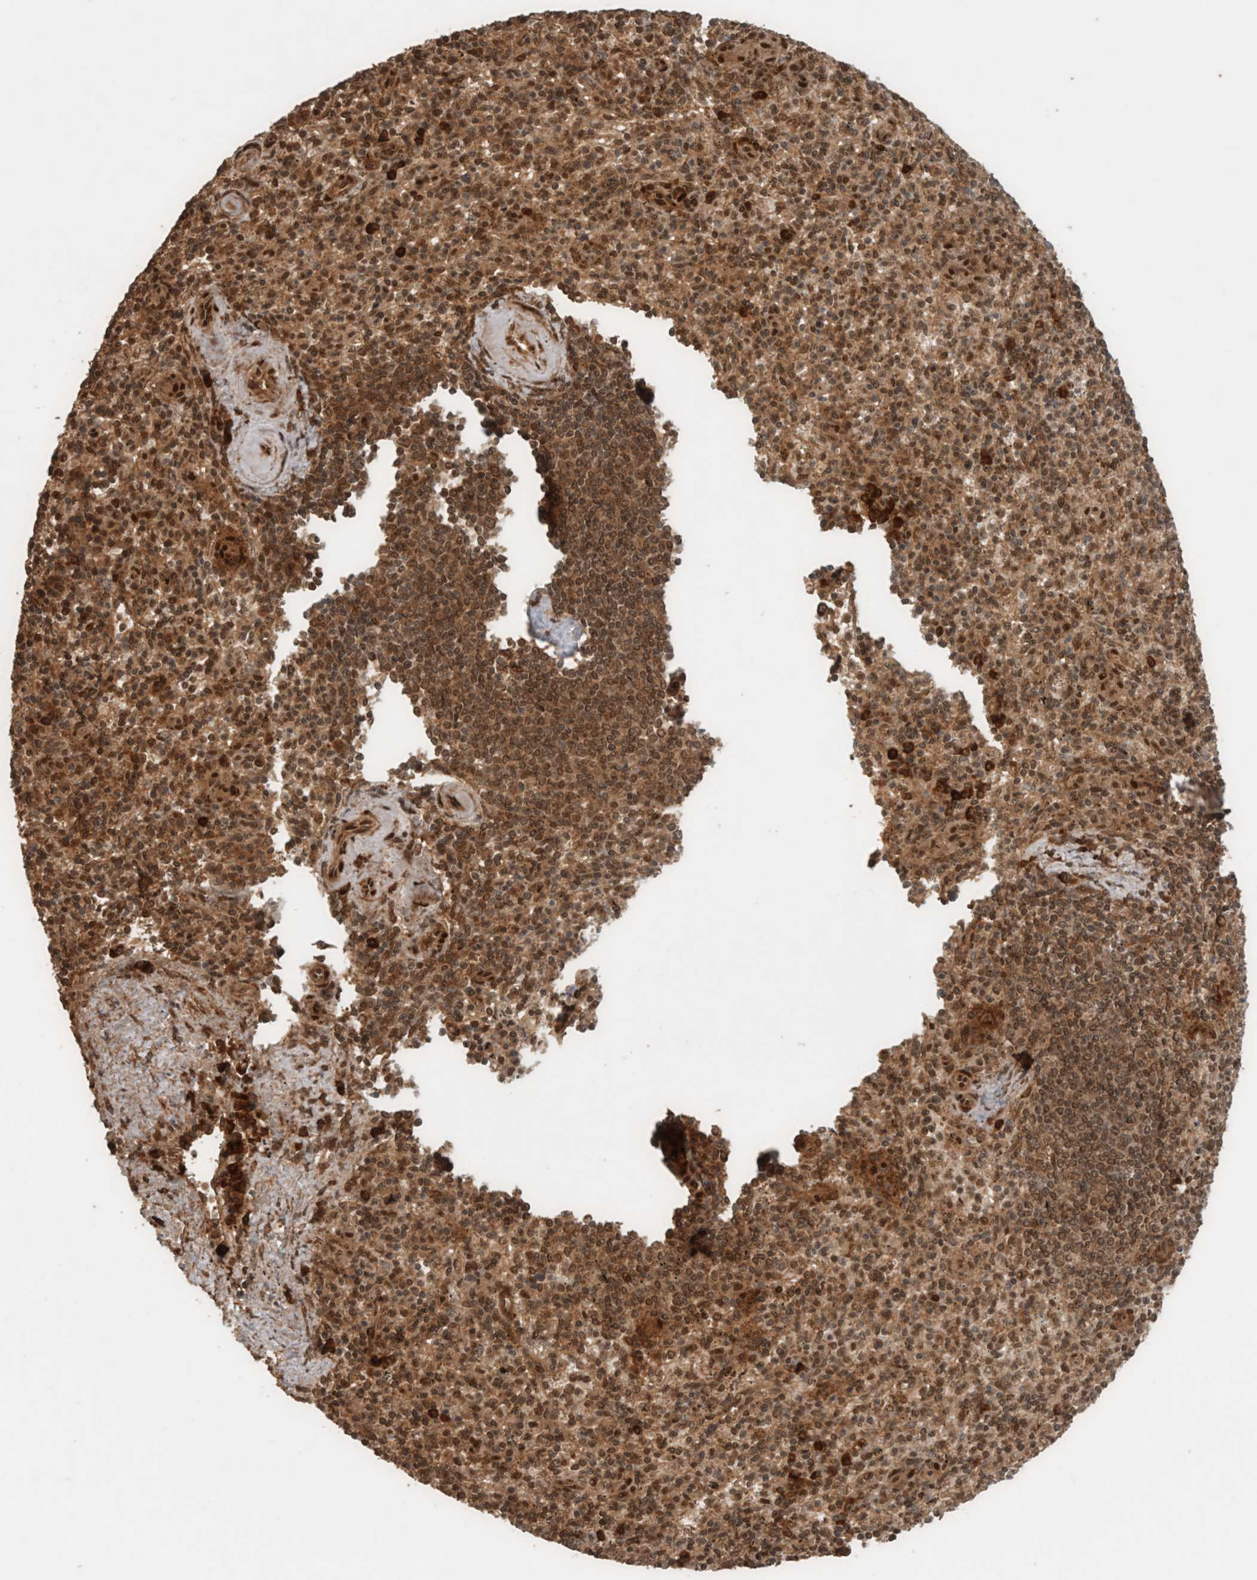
{"staining": {"intensity": "moderate", "quantity": "25%-75%", "location": "cytoplasmic/membranous,nuclear"}, "tissue": "spleen", "cell_type": "Cells in red pulp", "image_type": "normal", "snomed": [{"axis": "morphology", "description": "Normal tissue, NOS"}, {"axis": "topography", "description": "Spleen"}], "caption": "Benign spleen shows moderate cytoplasmic/membranous,nuclear positivity in approximately 25%-75% of cells in red pulp.", "gene": "CNTROB", "patient": {"sex": "male", "age": 72}}